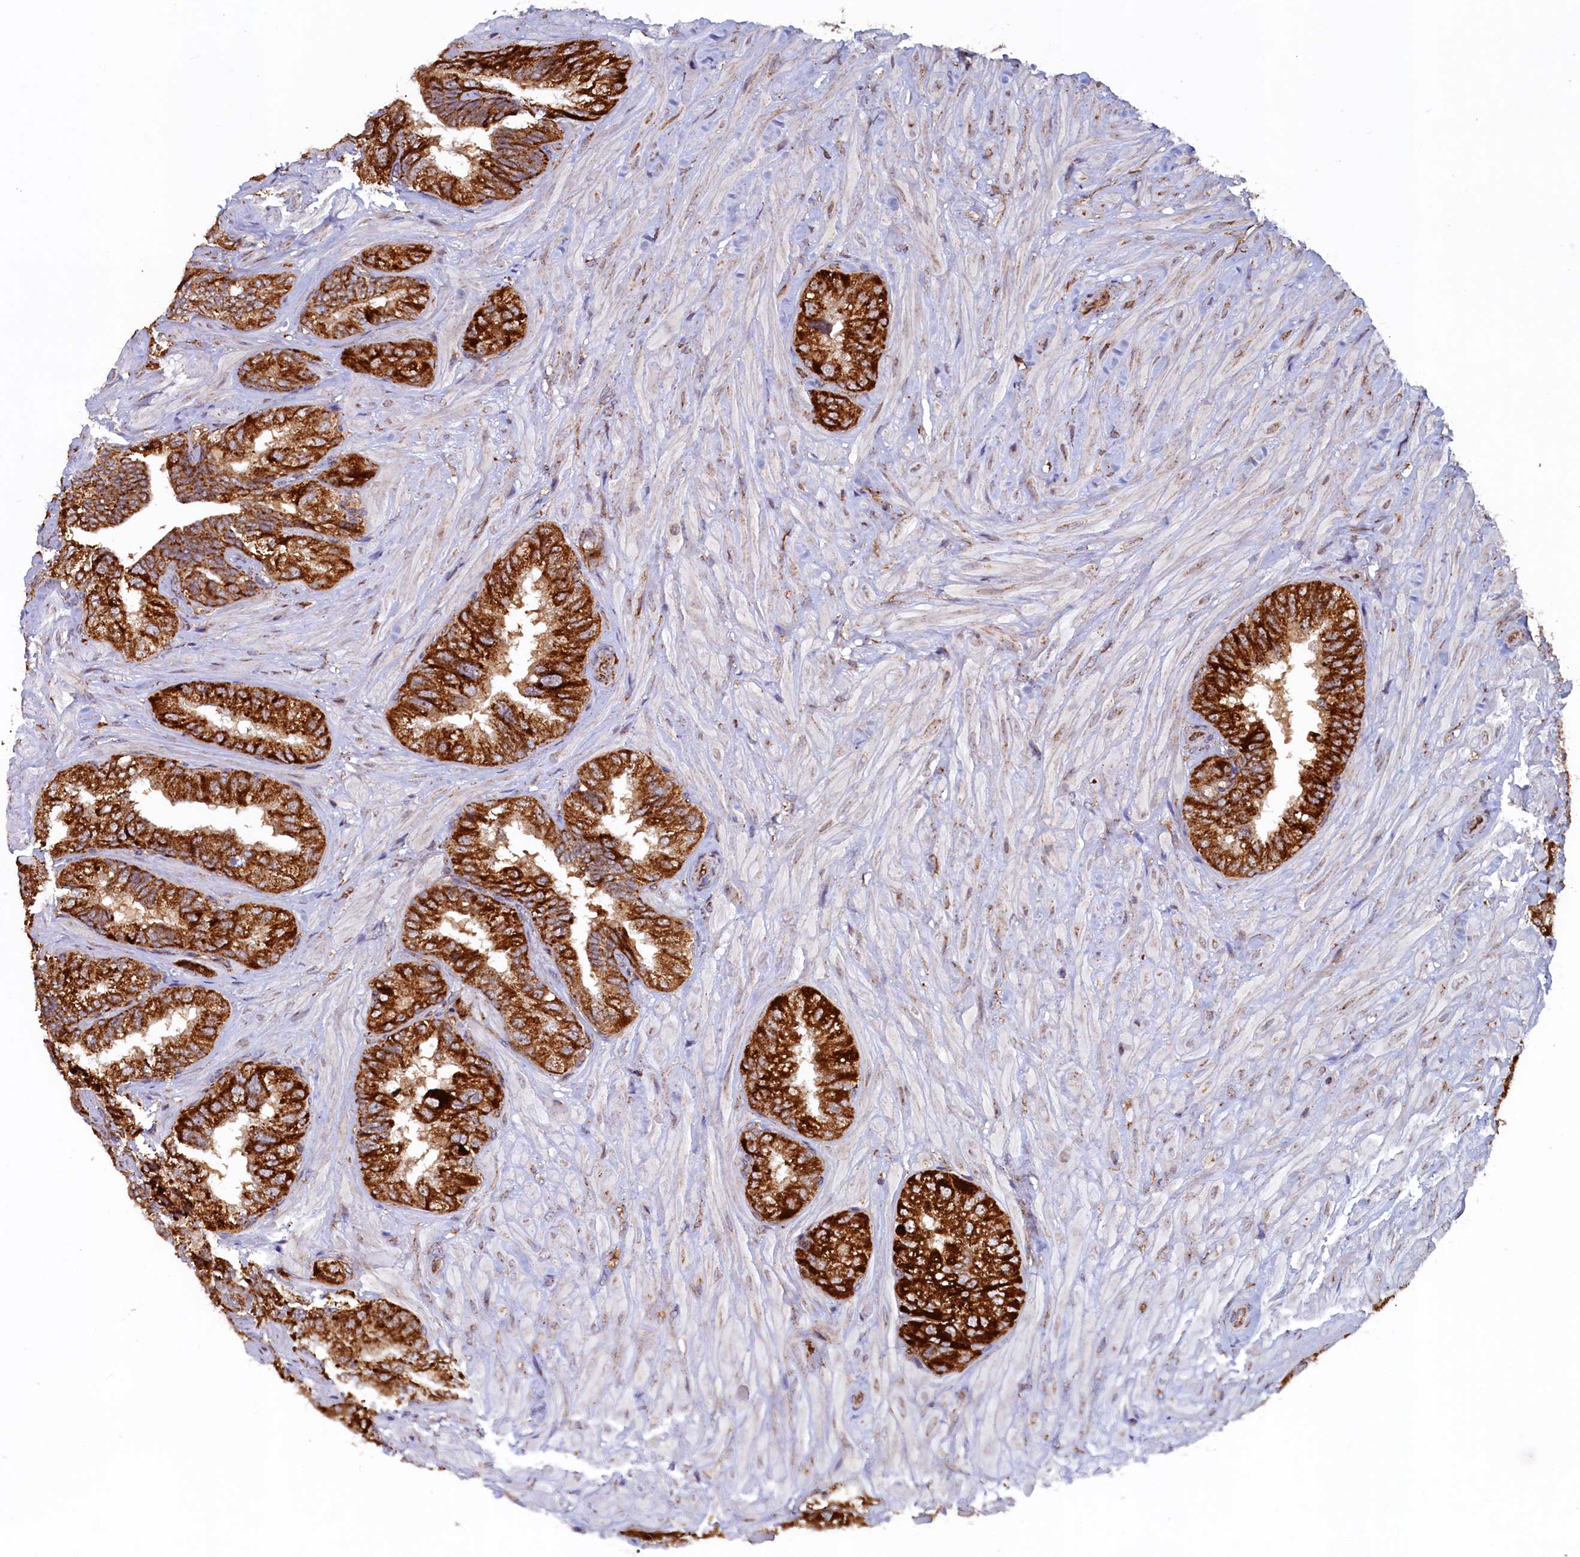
{"staining": {"intensity": "strong", "quantity": ">75%", "location": "cytoplasmic/membranous"}, "tissue": "seminal vesicle", "cell_type": "Glandular cells", "image_type": "normal", "snomed": [{"axis": "morphology", "description": "Normal tissue, NOS"}, {"axis": "topography", "description": "Prostate and seminal vesicle, NOS"}, {"axis": "topography", "description": "Prostate"}, {"axis": "topography", "description": "Seminal veicle"}], "caption": "This photomicrograph exhibits IHC staining of normal human seminal vesicle, with high strong cytoplasmic/membranous positivity in approximately >75% of glandular cells.", "gene": "UBE3B", "patient": {"sex": "male", "age": 67}}